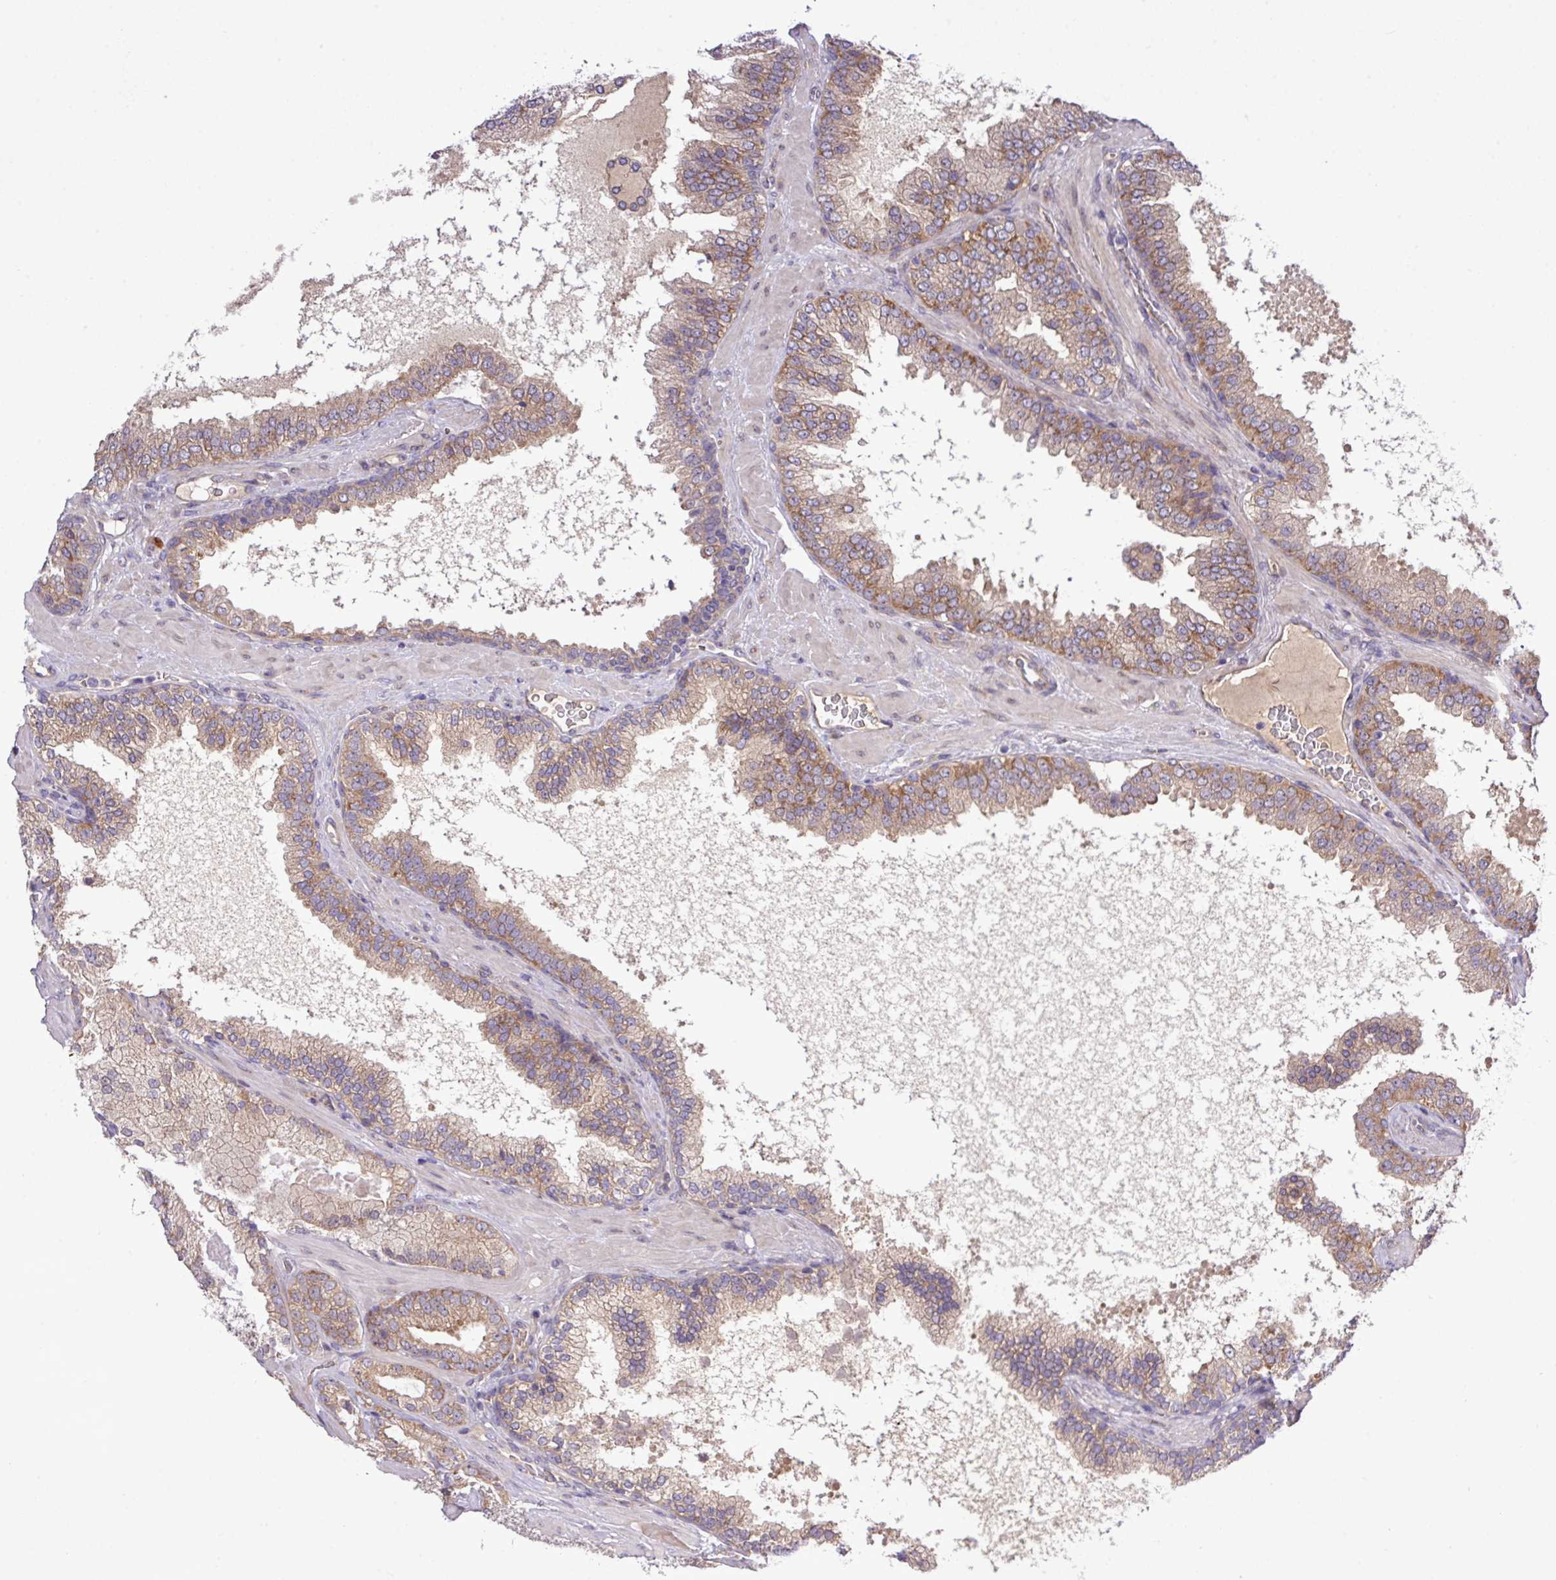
{"staining": {"intensity": "weak", "quantity": ">75%", "location": "cytoplasmic/membranous"}, "tissue": "prostate cancer", "cell_type": "Tumor cells", "image_type": "cancer", "snomed": [{"axis": "morphology", "description": "Adenocarcinoma, High grade"}, {"axis": "topography", "description": "Prostate"}], "caption": "This image demonstrates prostate cancer stained with immunohistochemistry (IHC) to label a protein in brown. The cytoplasmic/membranous of tumor cells show weak positivity for the protein. Nuclei are counter-stained blue.", "gene": "FAM222B", "patient": {"sex": "male", "age": 68}}